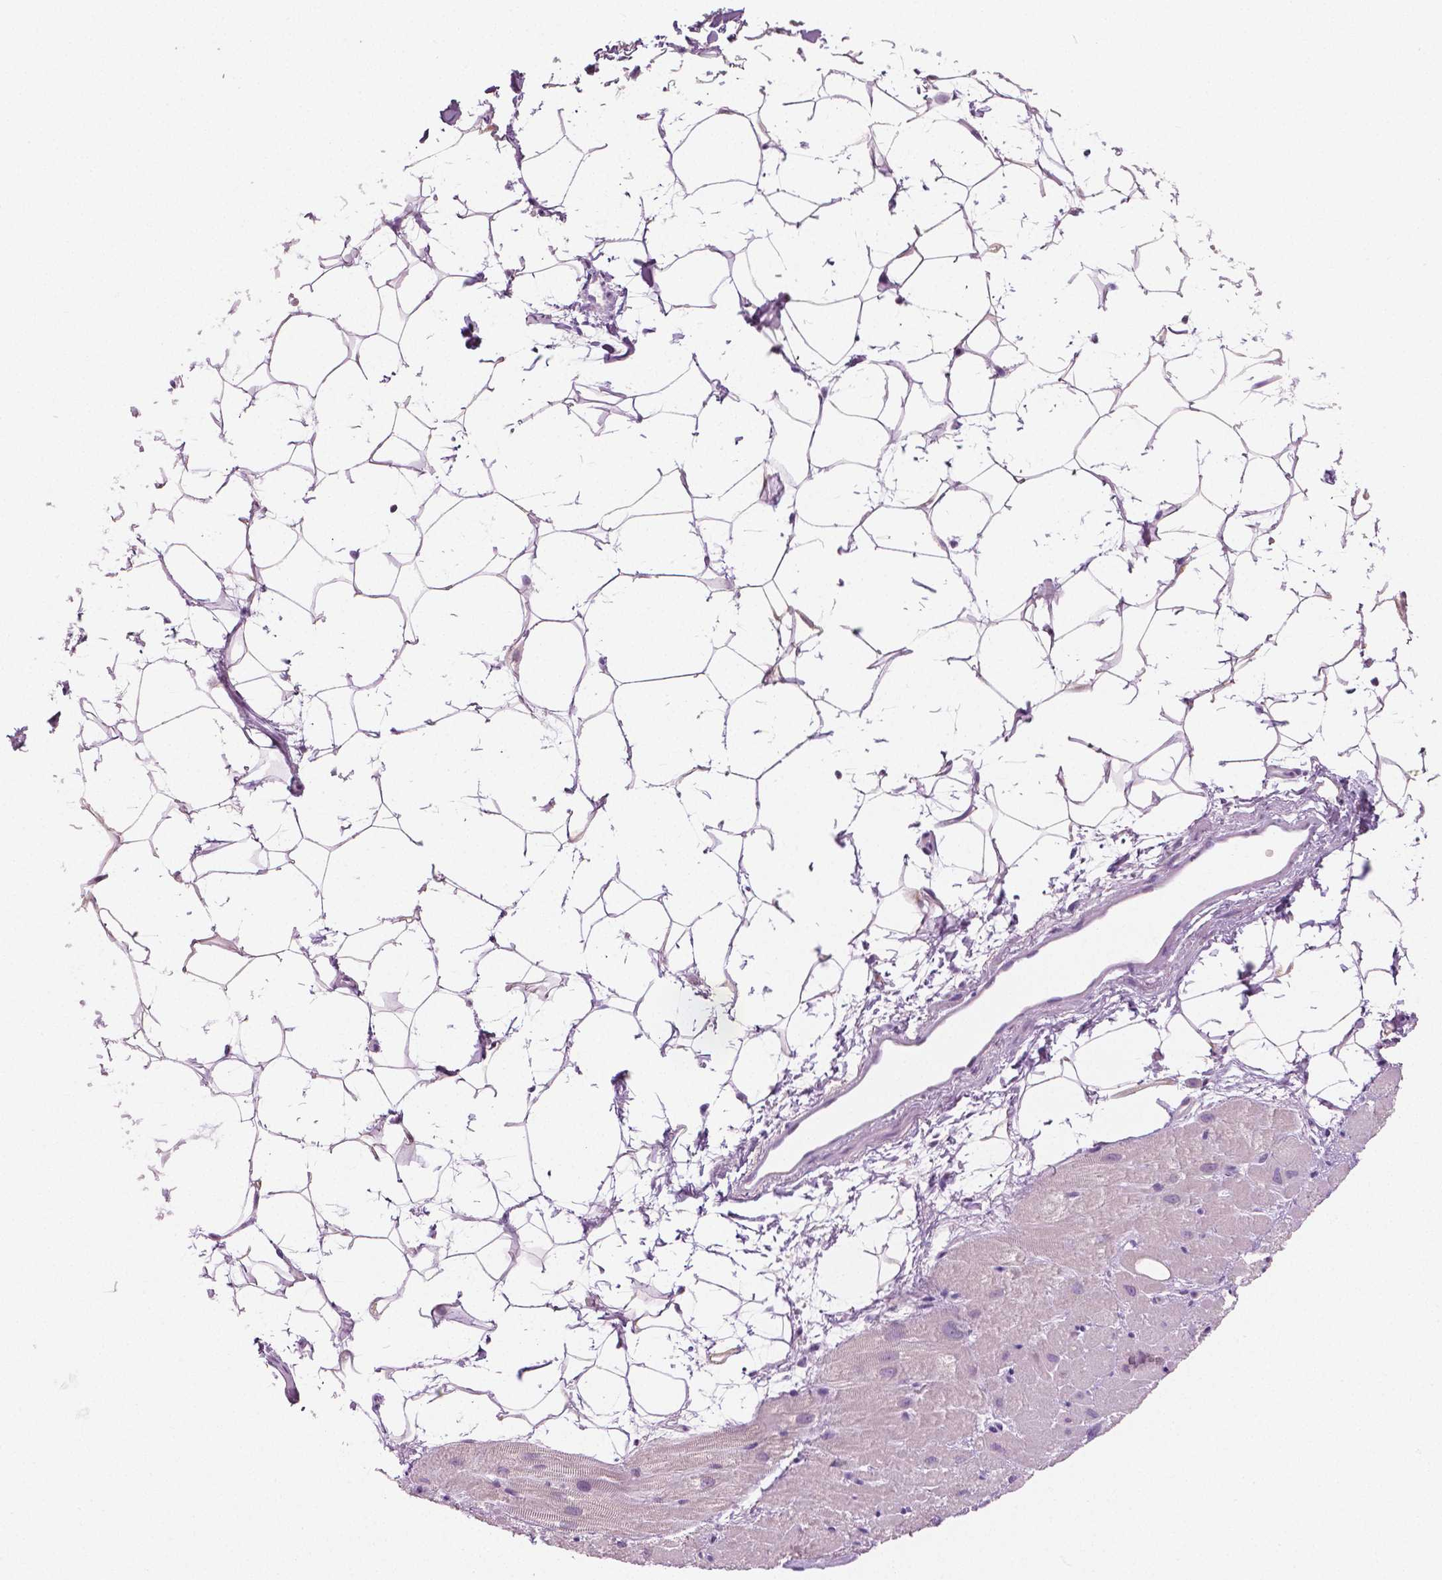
{"staining": {"intensity": "negative", "quantity": "none", "location": "none"}, "tissue": "heart muscle", "cell_type": "Cardiomyocytes", "image_type": "normal", "snomed": [{"axis": "morphology", "description": "Normal tissue, NOS"}, {"axis": "topography", "description": "Heart"}], "caption": "Immunohistochemistry (IHC) of normal heart muscle exhibits no expression in cardiomyocytes.", "gene": "GALM", "patient": {"sex": "male", "age": 62}}